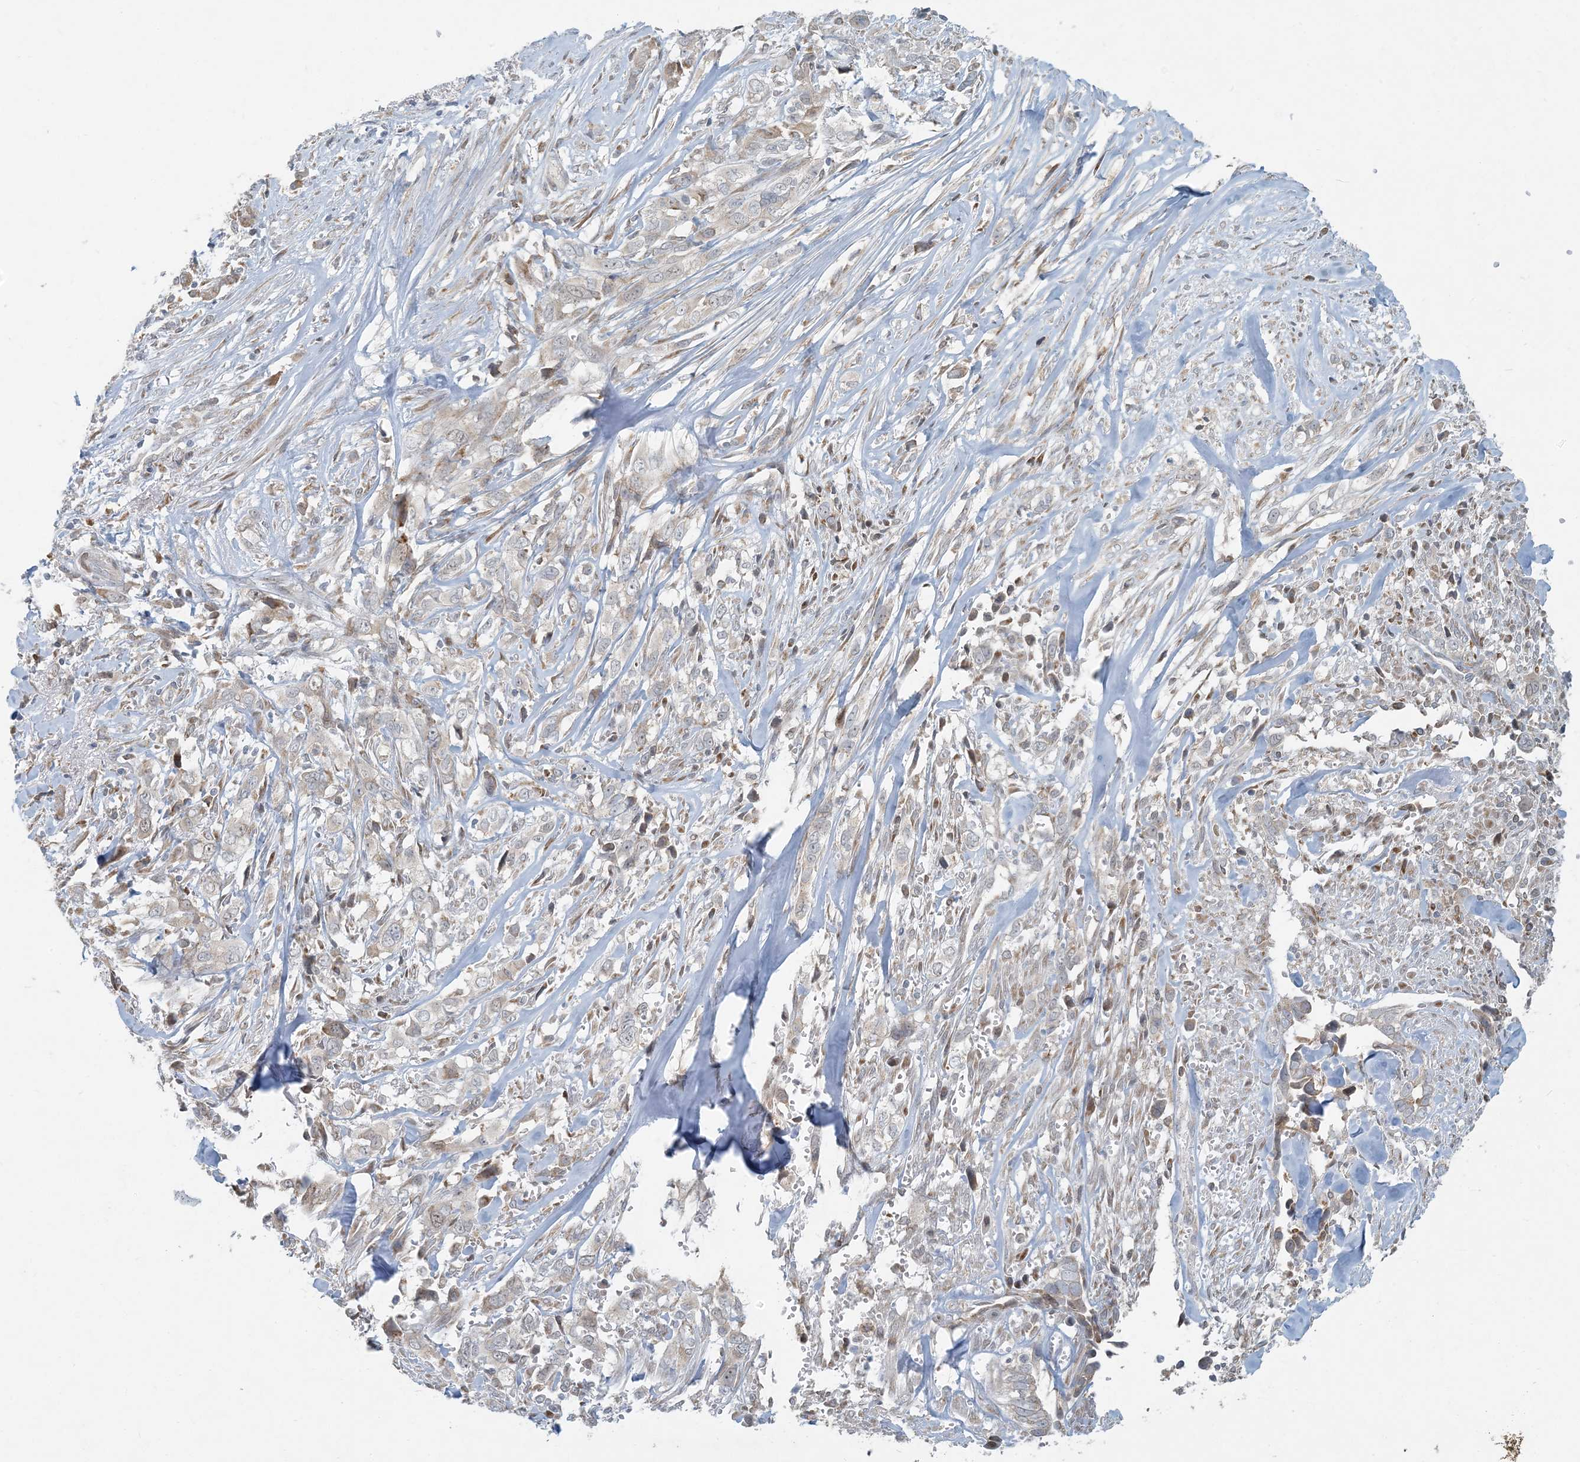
{"staining": {"intensity": "moderate", "quantity": "25%-75%", "location": "cytoplasmic/membranous,nuclear"}, "tissue": "liver cancer", "cell_type": "Tumor cells", "image_type": "cancer", "snomed": [{"axis": "morphology", "description": "Cholangiocarcinoma"}, {"axis": "topography", "description": "Liver"}], "caption": "Immunohistochemistry (IHC) micrograph of human liver cholangiocarcinoma stained for a protein (brown), which reveals medium levels of moderate cytoplasmic/membranous and nuclear positivity in about 25%-75% of tumor cells.", "gene": "HACL1", "patient": {"sex": "female", "age": 79}}